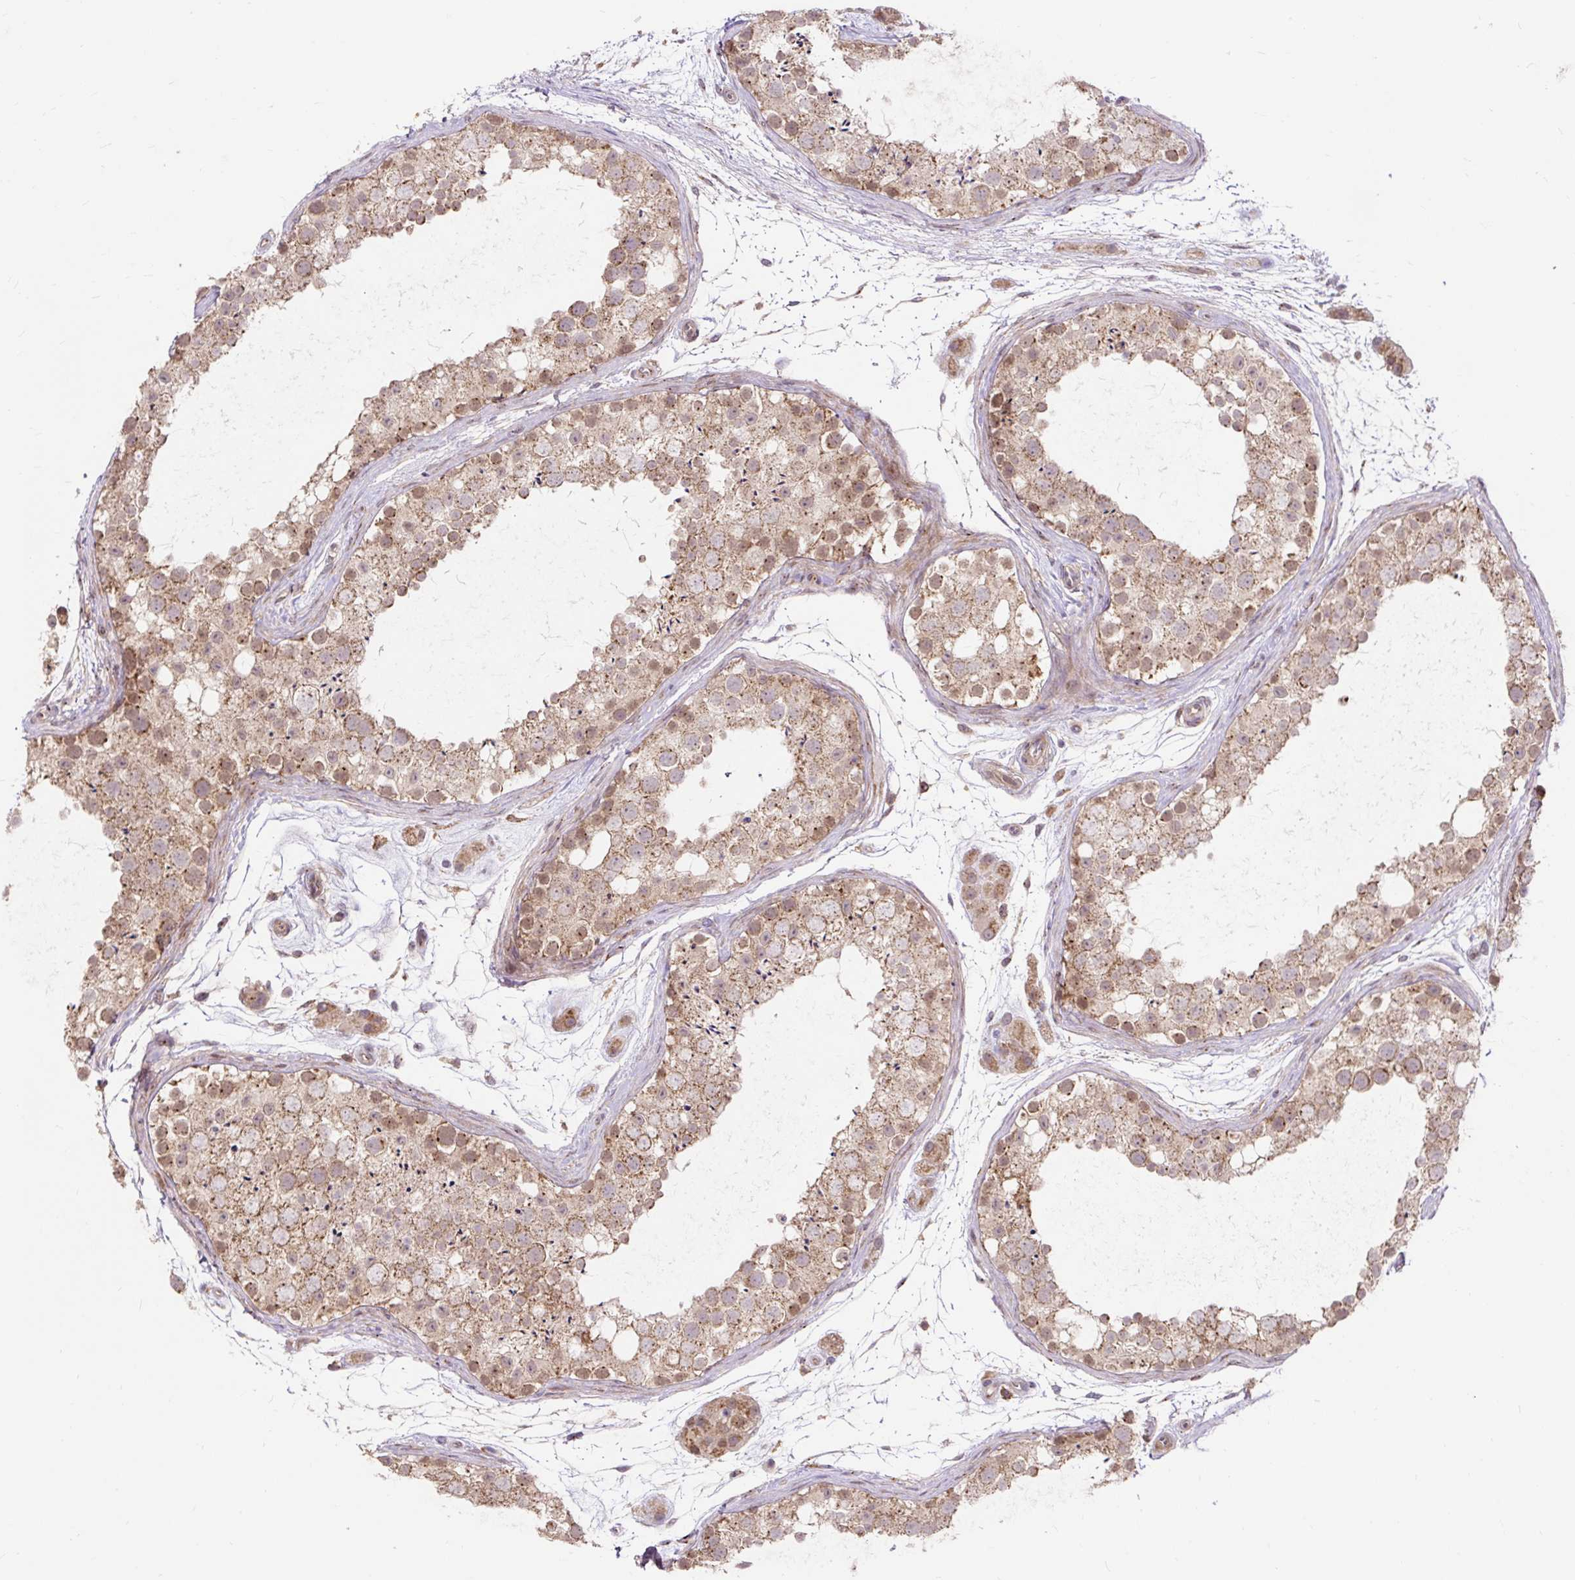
{"staining": {"intensity": "moderate", "quantity": ">75%", "location": "cytoplasmic/membranous"}, "tissue": "testis", "cell_type": "Cells in seminiferous ducts", "image_type": "normal", "snomed": [{"axis": "morphology", "description": "Normal tissue, NOS"}, {"axis": "topography", "description": "Testis"}], "caption": "Immunohistochemistry micrograph of normal testis: testis stained using IHC demonstrates medium levels of moderate protein expression localized specifically in the cytoplasmic/membranous of cells in seminiferous ducts, appearing as a cytoplasmic/membranous brown color.", "gene": "TRIAP1", "patient": {"sex": "male", "age": 41}}